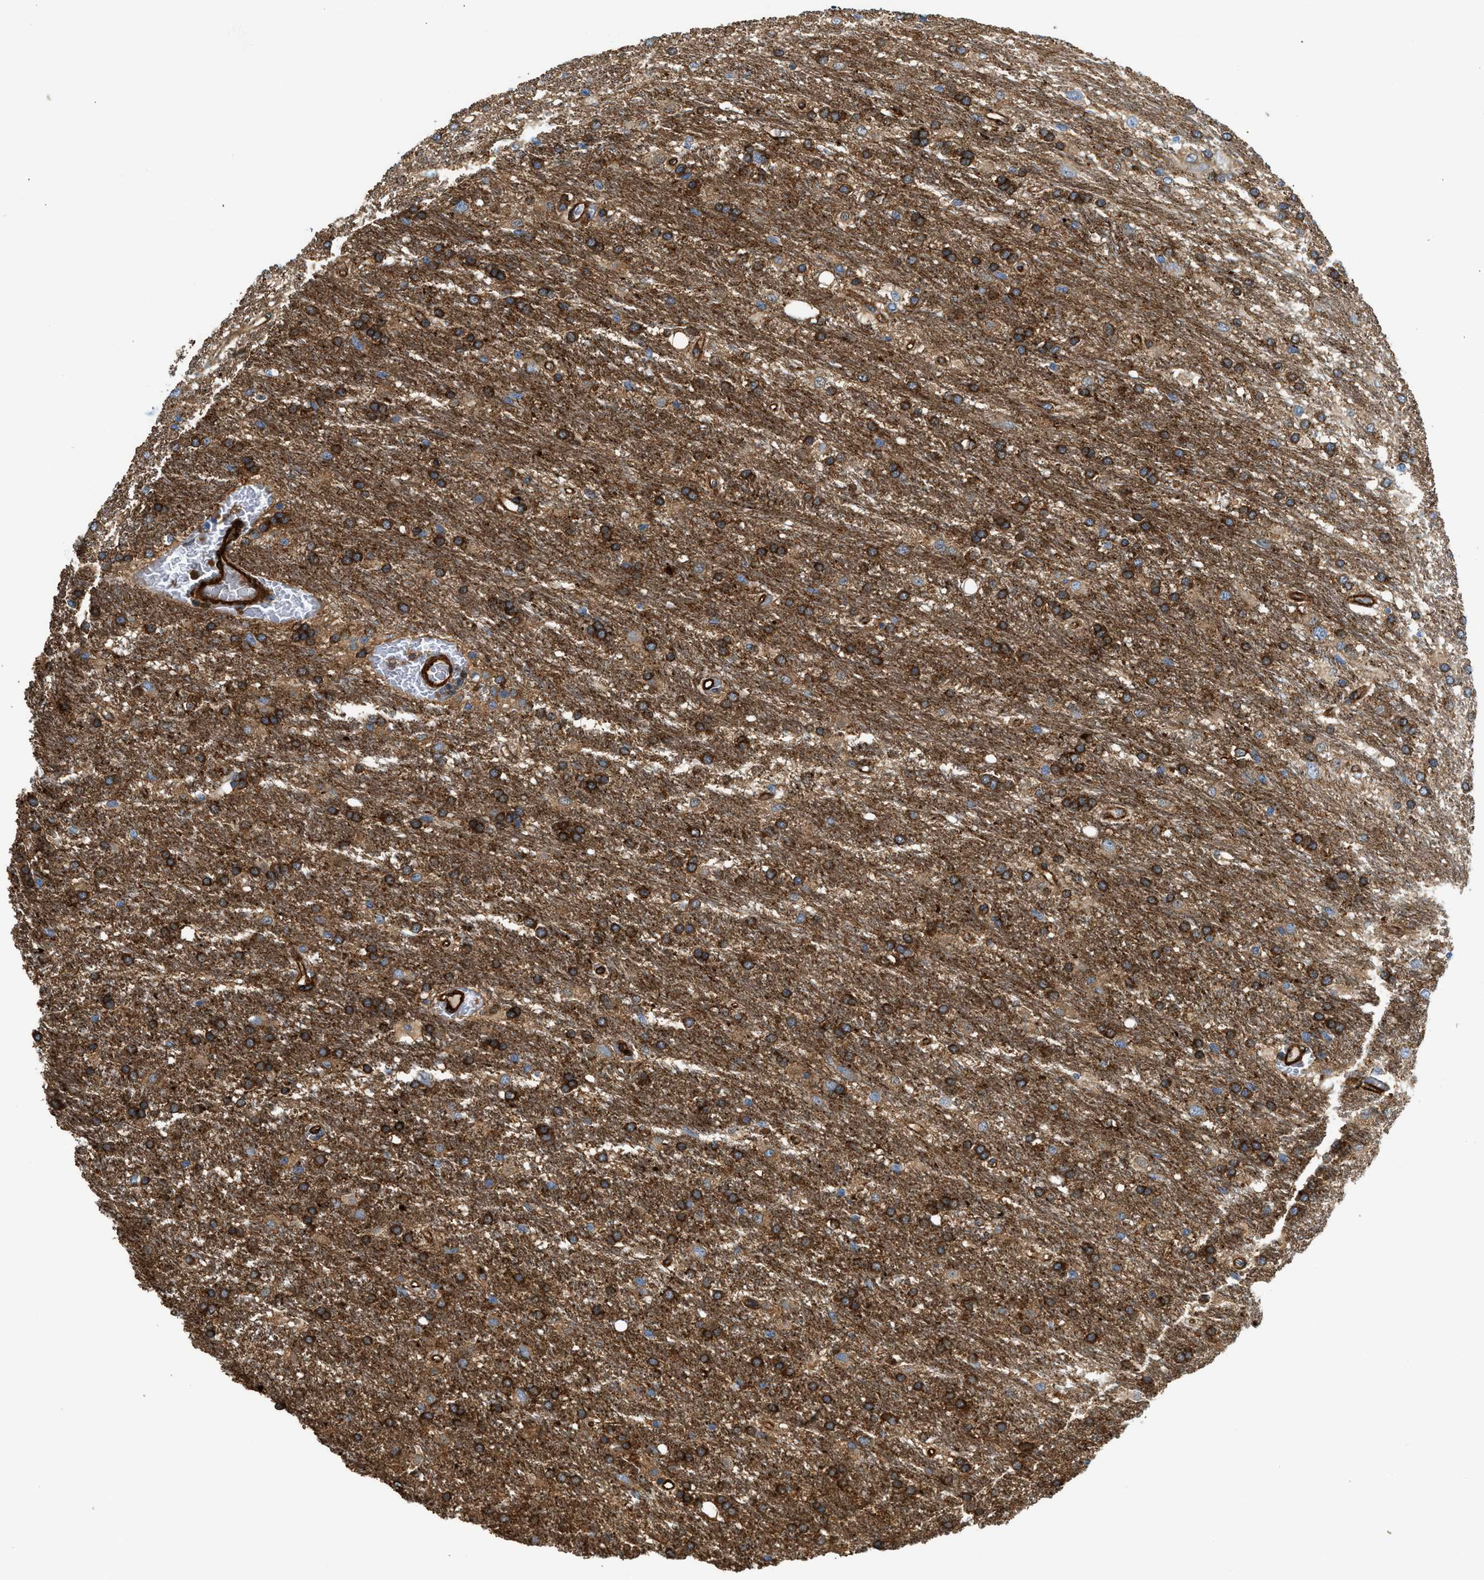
{"staining": {"intensity": "moderate", "quantity": ">75%", "location": "cytoplasmic/membranous"}, "tissue": "glioma", "cell_type": "Tumor cells", "image_type": "cancer", "snomed": [{"axis": "morphology", "description": "Glioma, malignant, Low grade"}, {"axis": "topography", "description": "Brain"}], "caption": "This is a histology image of immunohistochemistry staining of glioma, which shows moderate expression in the cytoplasmic/membranous of tumor cells.", "gene": "HIP1", "patient": {"sex": "male", "age": 77}}